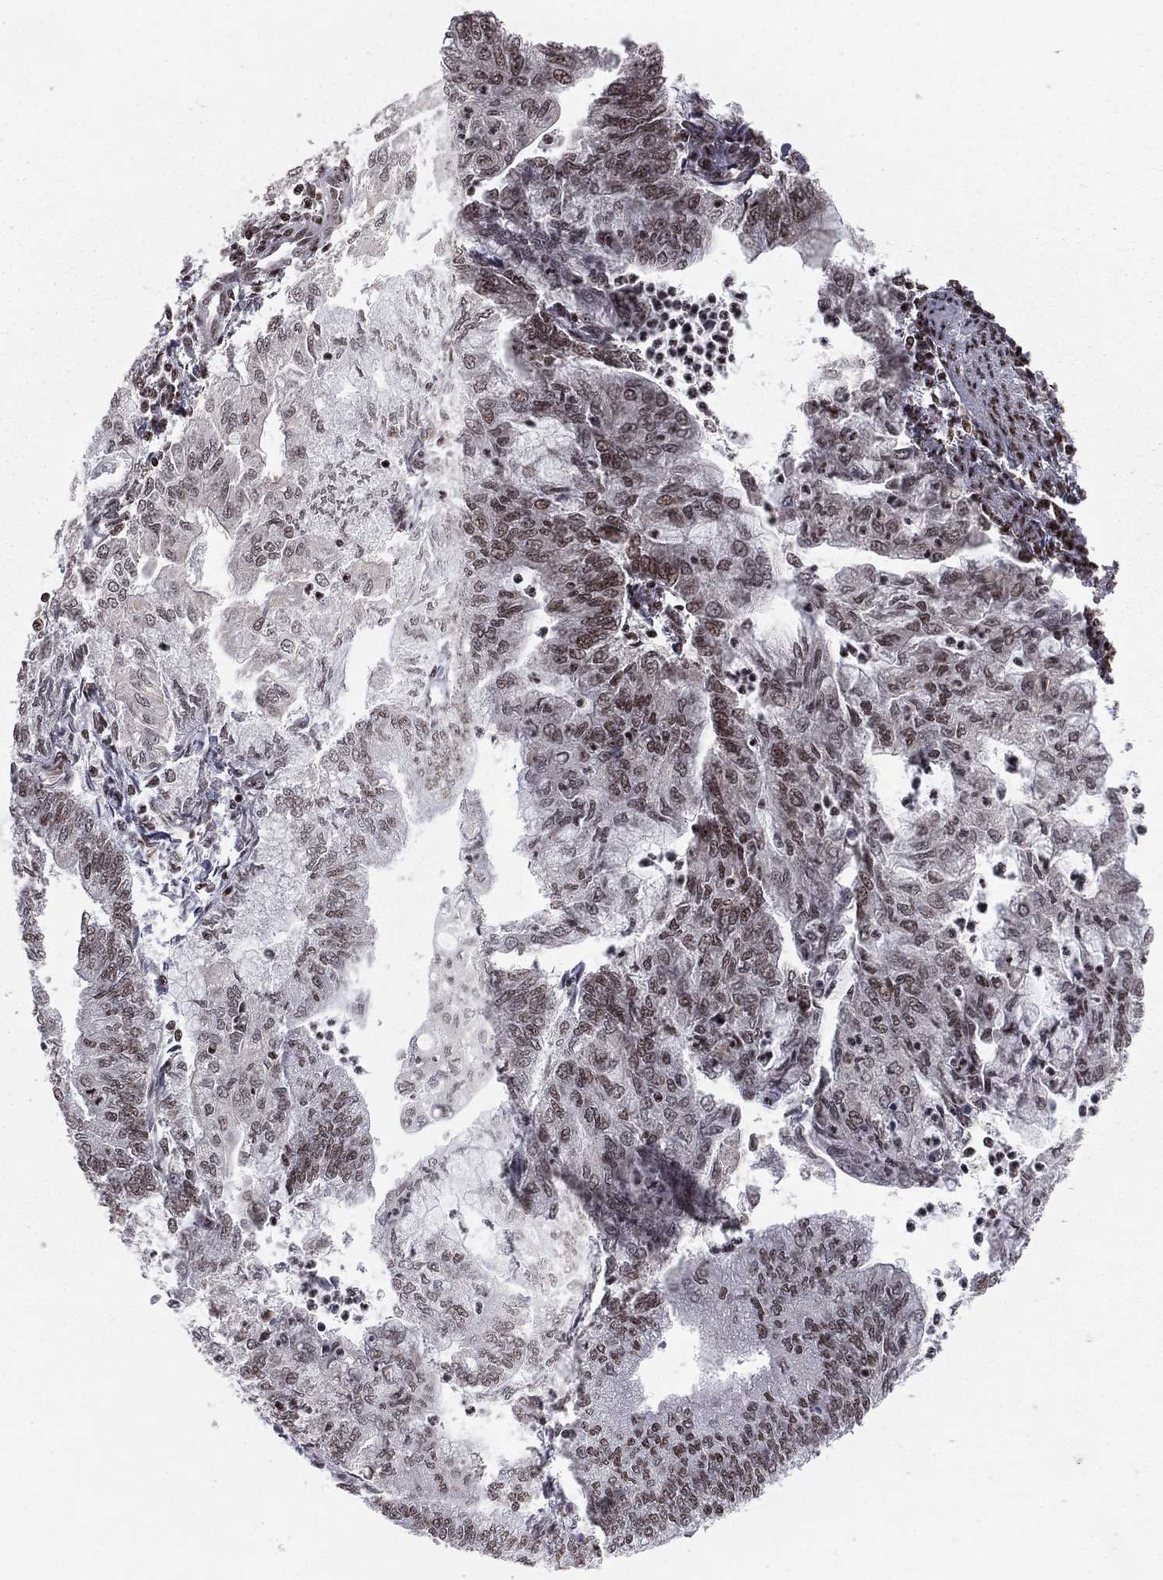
{"staining": {"intensity": "weak", "quantity": "<25%", "location": "cytoplasmic/membranous"}, "tissue": "endometrial cancer", "cell_type": "Tumor cells", "image_type": "cancer", "snomed": [{"axis": "morphology", "description": "Adenocarcinoma, NOS"}, {"axis": "topography", "description": "Endometrium"}], "caption": "Image shows no protein staining in tumor cells of endometrial adenocarcinoma tissue.", "gene": "NFYB", "patient": {"sex": "female", "age": 59}}